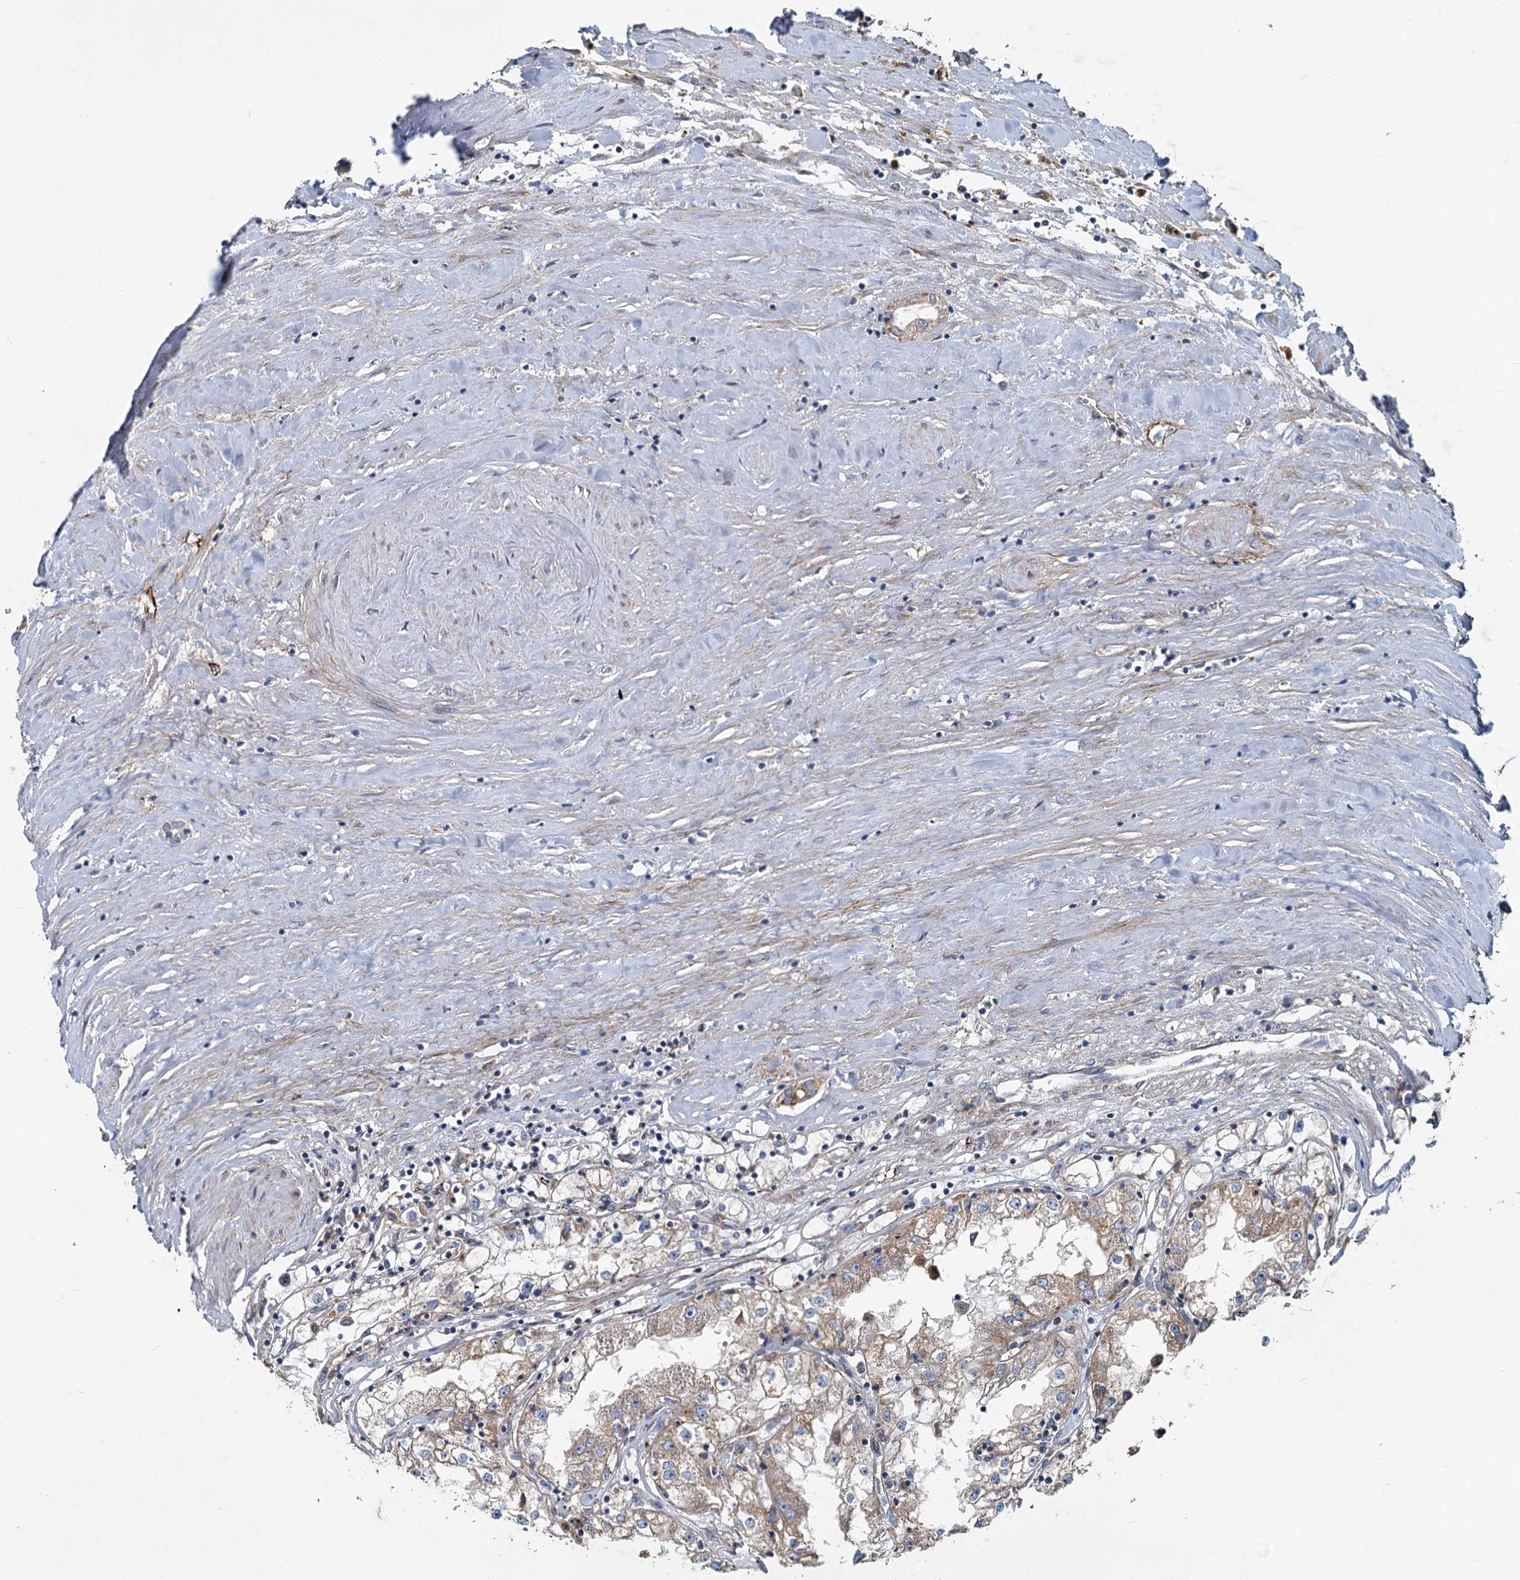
{"staining": {"intensity": "weak", "quantity": "25%-75%", "location": "cytoplasmic/membranous"}, "tissue": "renal cancer", "cell_type": "Tumor cells", "image_type": "cancer", "snomed": [{"axis": "morphology", "description": "Adenocarcinoma, NOS"}, {"axis": "topography", "description": "Kidney"}], "caption": "An immunohistochemistry image of tumor tissue is shown. Protein staining in brown highlights weak cytoplasmic/membranous positivity in renal adenocarcinoma within tumor cells. (Stains: DAB in brown, nuclei in blue, Microscopy: brightfield microscopy at high magnification).", "gene": "ADCY2", "patient": {"sex": "male", "age": 56}}